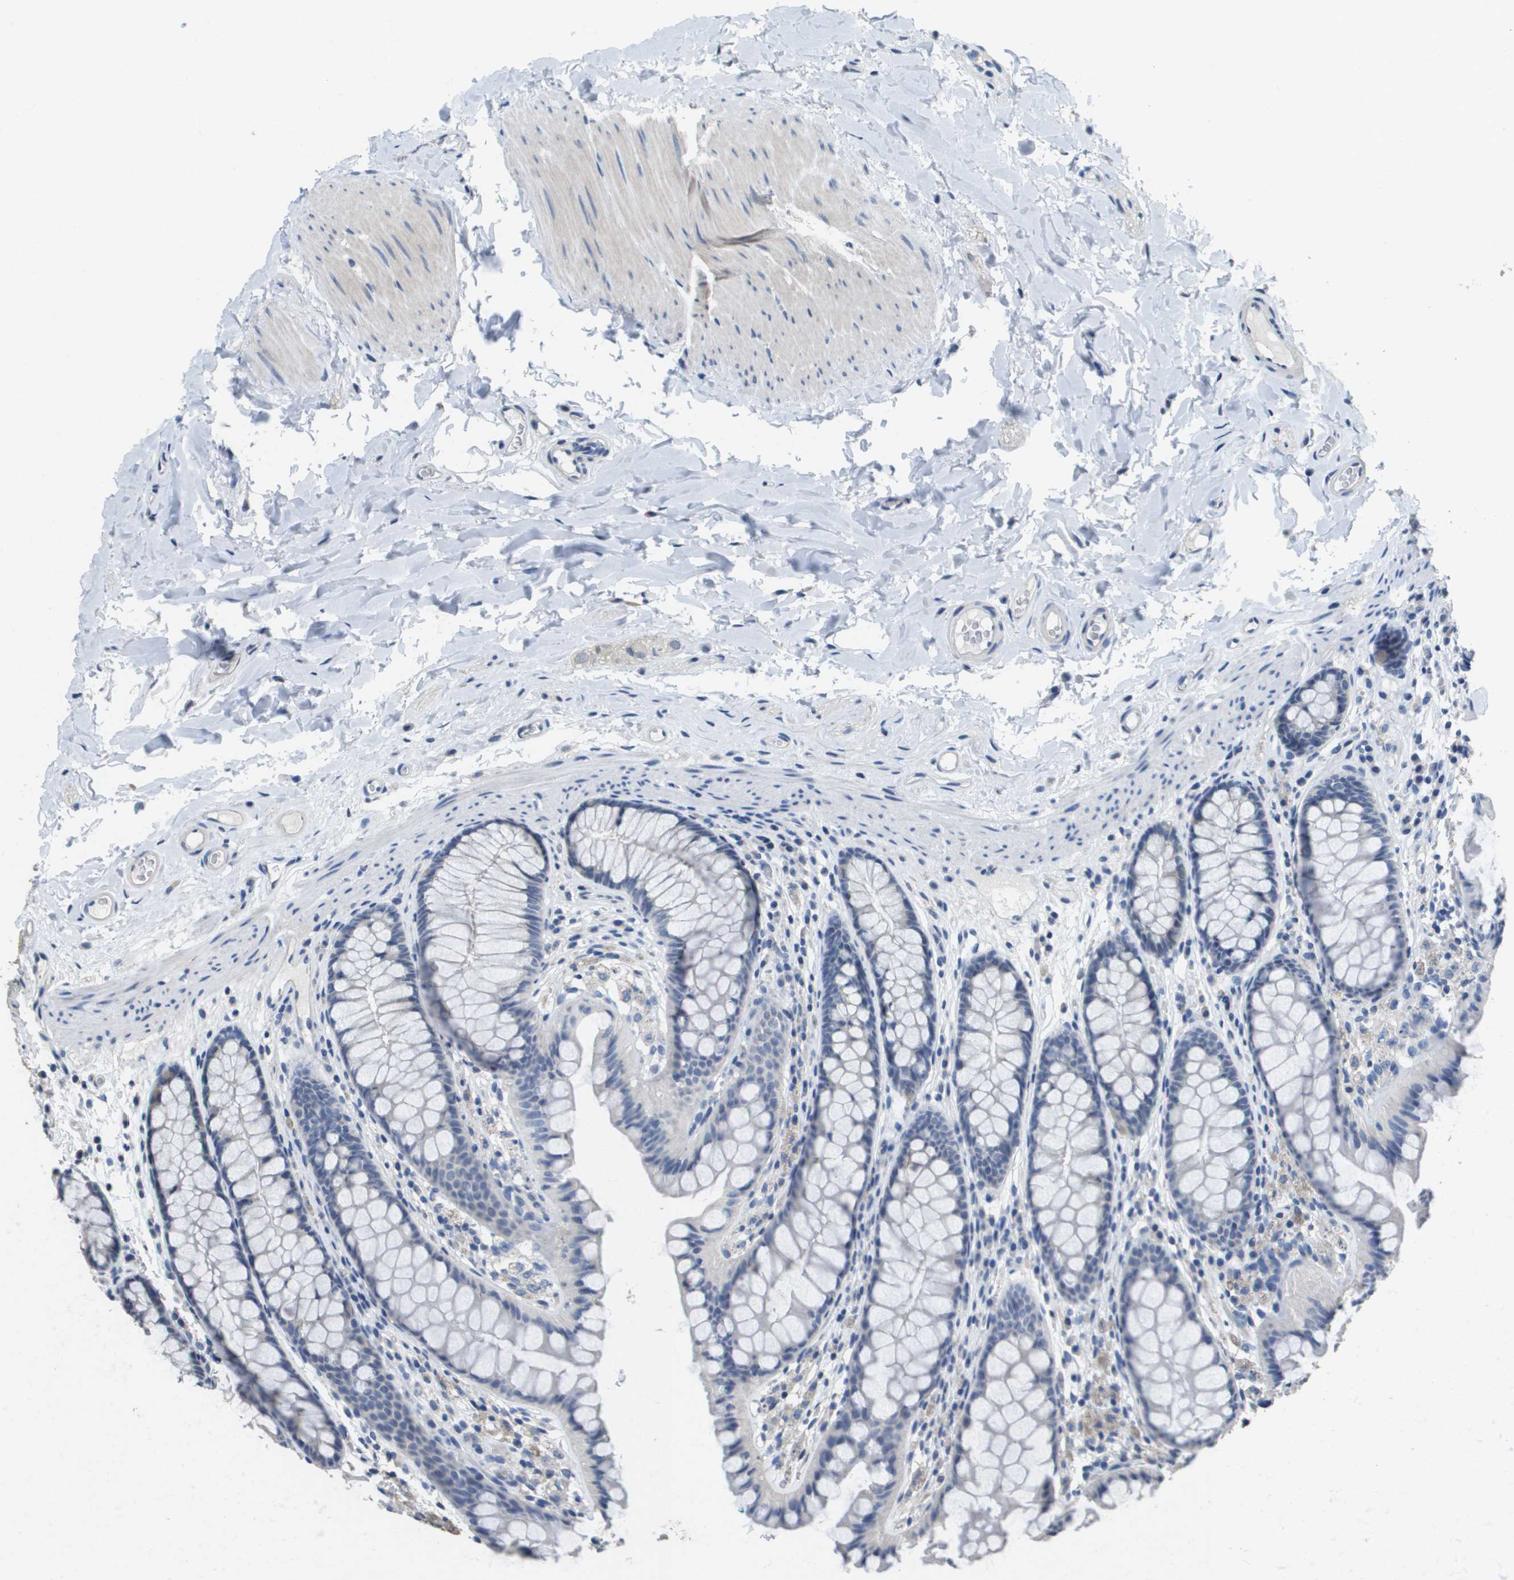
{"staining": {"intensity": "negative", "quantity": "none", "location": "none"}, "tissue": "colon", "cell_type": "Endothelial cells", "image_type": "normal", "snomed": [{"axis": "morphology", "description": "Normal tissue, NOS"}, {"axis": "topography", "description": "Colon"}], "caption": "There is no significant expression in endothelial cells of colon. The staining is performed using DAB (3,3'-diaminobenzidine) brown chromogen with nuclei counter-stained in using hematoxylin.", "gene": "MT3", "patient": {"sex": "female", "age": 55}}